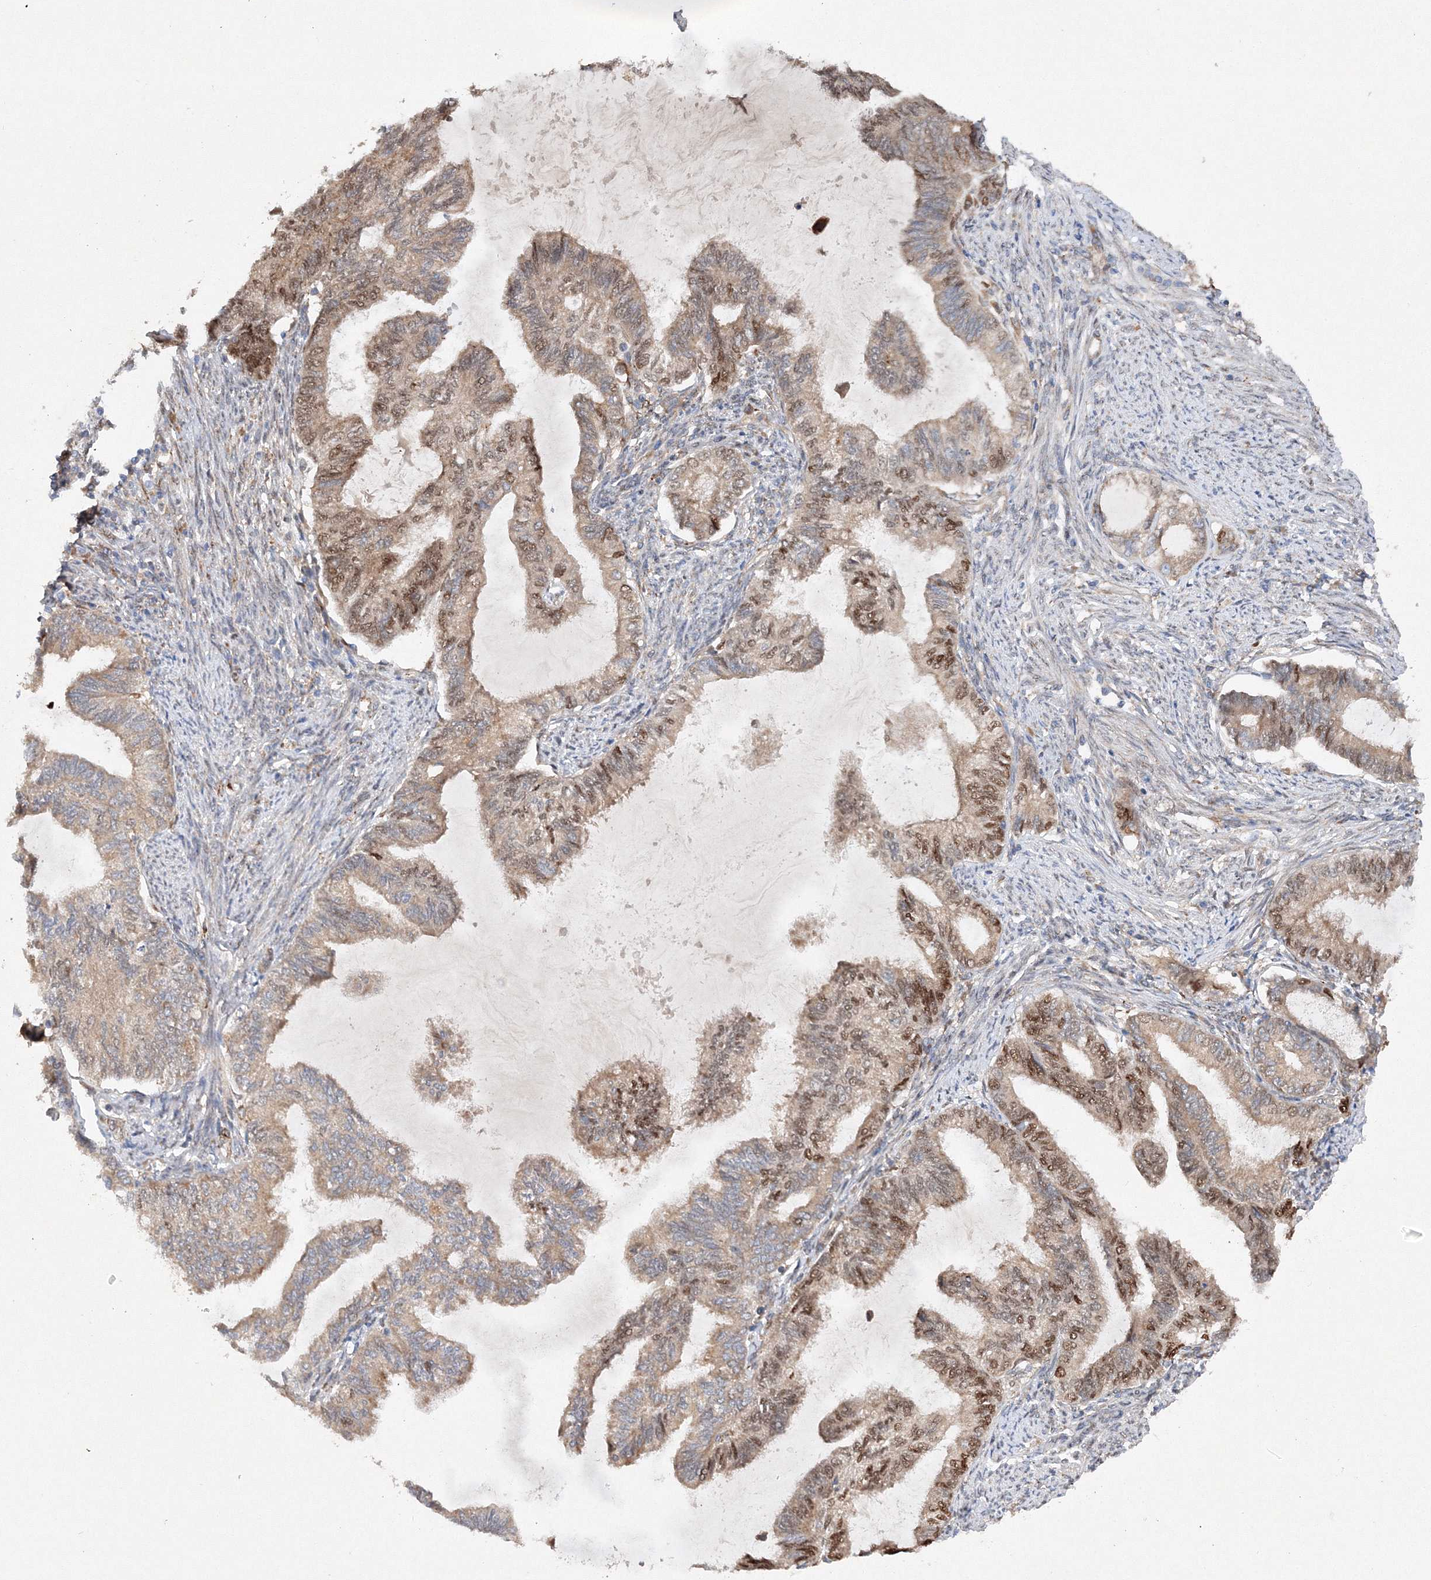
{"staining": {"intensity": "moderate", "quantity": ">75%", "location": "cytoplasmic/membranous,nuclear"}, "tissue": "endometrial cancer", "cell_type": "Tumor cells", "image_type": "cancer", "snomed": [{"axis": "morphology", "description": "Adenocarcinoma, NOS"}, {"axis": "topography", "description": "Endometrium"}], "caption": "Immunohistochemical staining of endometrial cancer exhibits moderate cytoplasmic/membranous and nuclear protein expression in approximately >75% of tumor cells. (Brightfield microscopy of DAB IHC at high magnification).", "gene": "SLC36A1", "patient": {"sex": "female", "age": 86}}